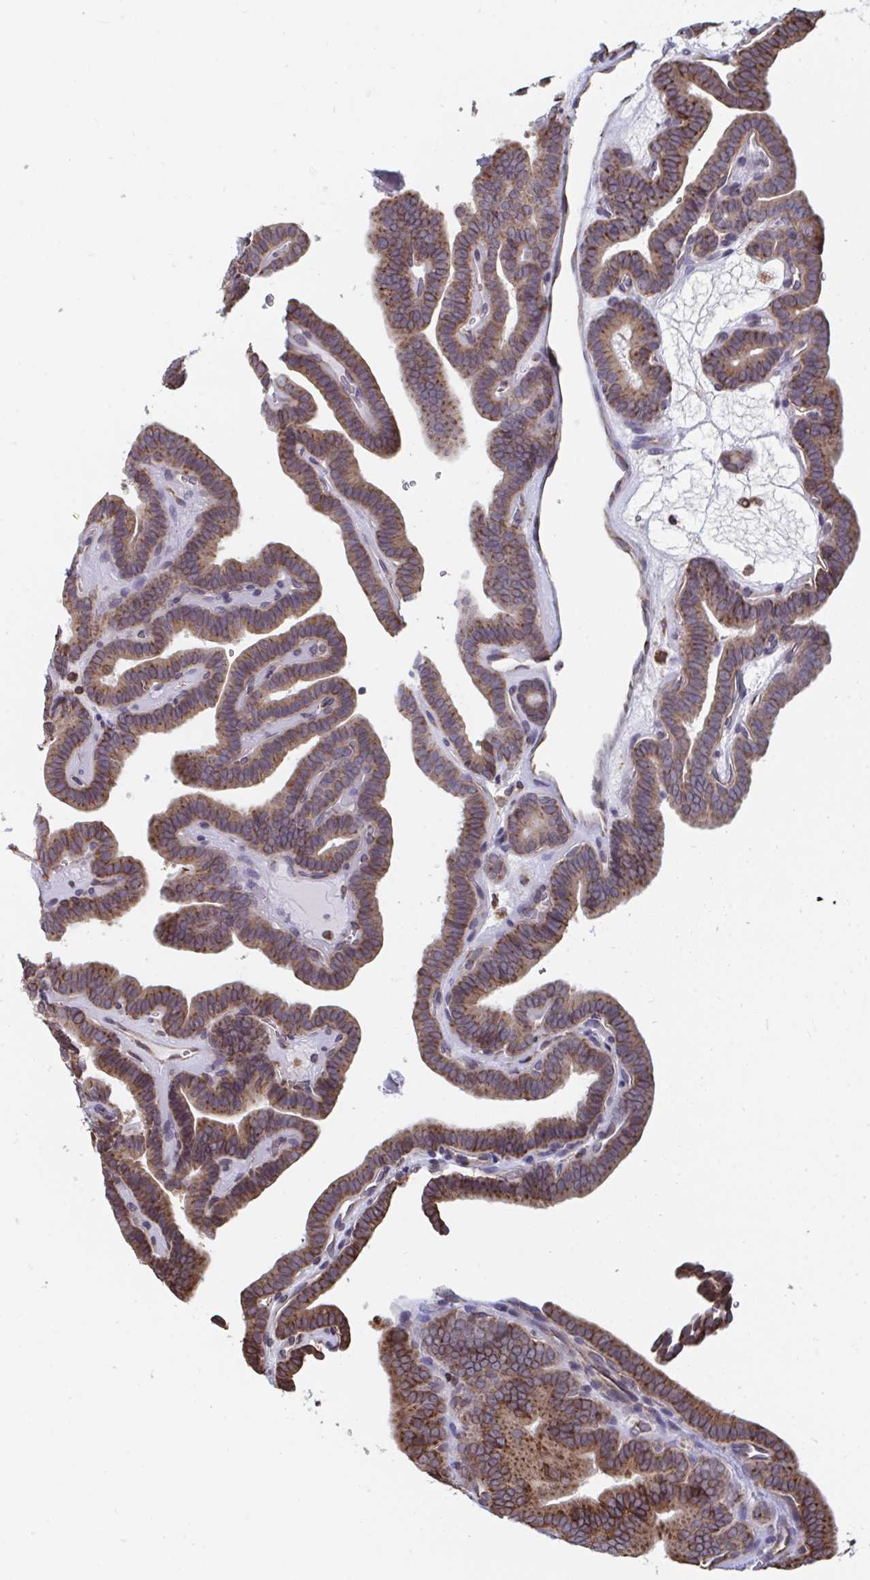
{"staining": {"intensity": "moderate", "quantity": ">75%", "location": "cytoplasmic/membranous"}, "tissue": "thyroid cancer", "cell_type": "Tumor cells", "image_type": "cancer", "snomed": [{"axis": "morphology", "description": "Papillary adenocarcinoma, NOS"}, {"axis": "topography", "description": "Thyroid gland"}], "caption": "The immunohistochemical stain shows moderate cytoplasmic/membranous positivity in tumor cells of thyroid cancer tissue. (DAB (3,3'-diaminobenzidine) IHC with brightfield microscopy, high magnification).", "gene": "ELAVL1", "patient": {"sex": "female", "age": 21}}